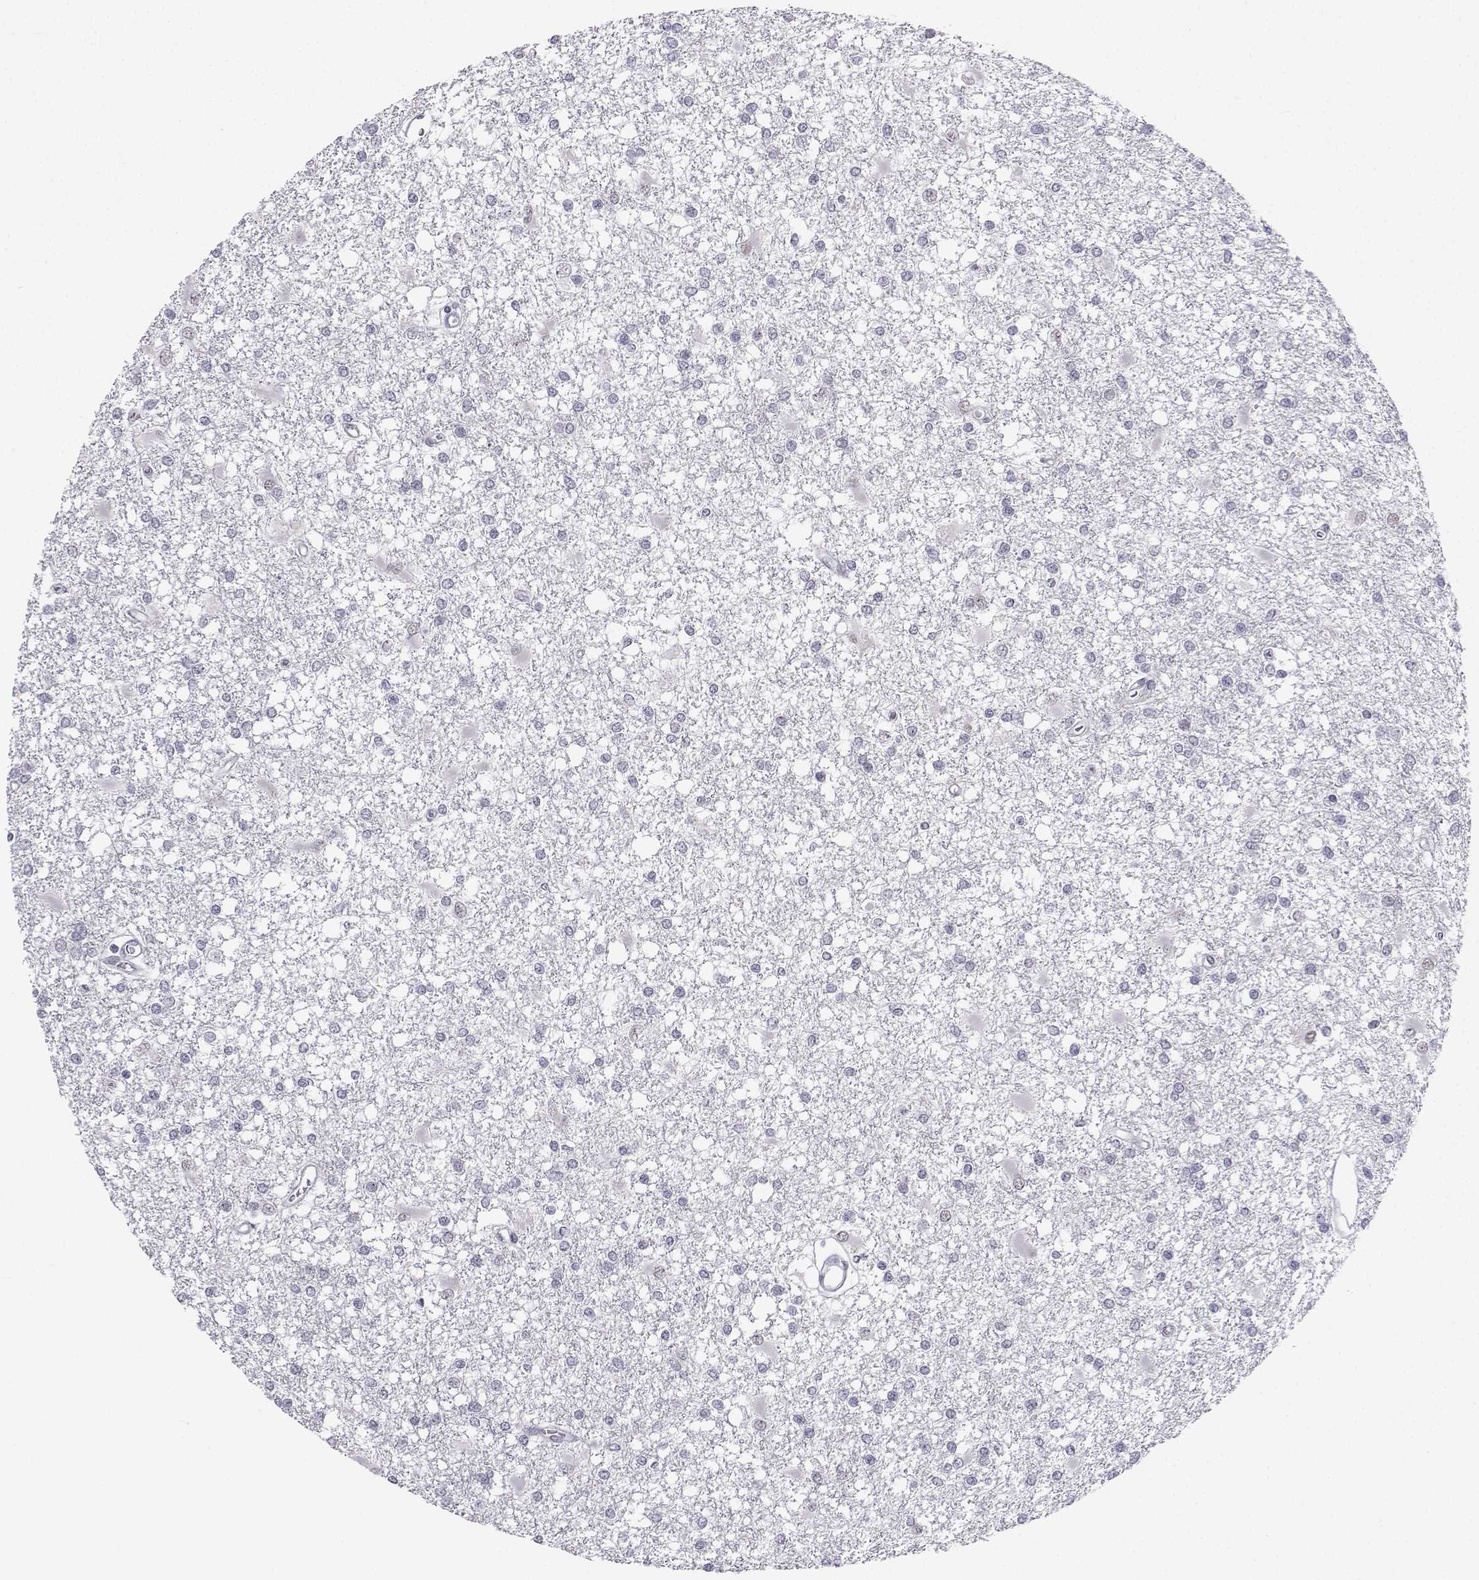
{"staining": {"intensity": "negative", "quantity": "none", "location": "none"}, "tissue": "glioma", "cell_type": "Tumor cells", "image_type": "cancer", "snomed": [{"axis": "morphology", "description": "Glioma, malignant, High grade"}, {"axis": "topography", "description": "Cerebral cortex"}], "caption": "Tumor cells show no significant positivity in glioma. (Immunohistochemistry, brightfield microscopy, high magnification).", "gene": "MED26", "patient": {"sex": "male", "age": 79}}